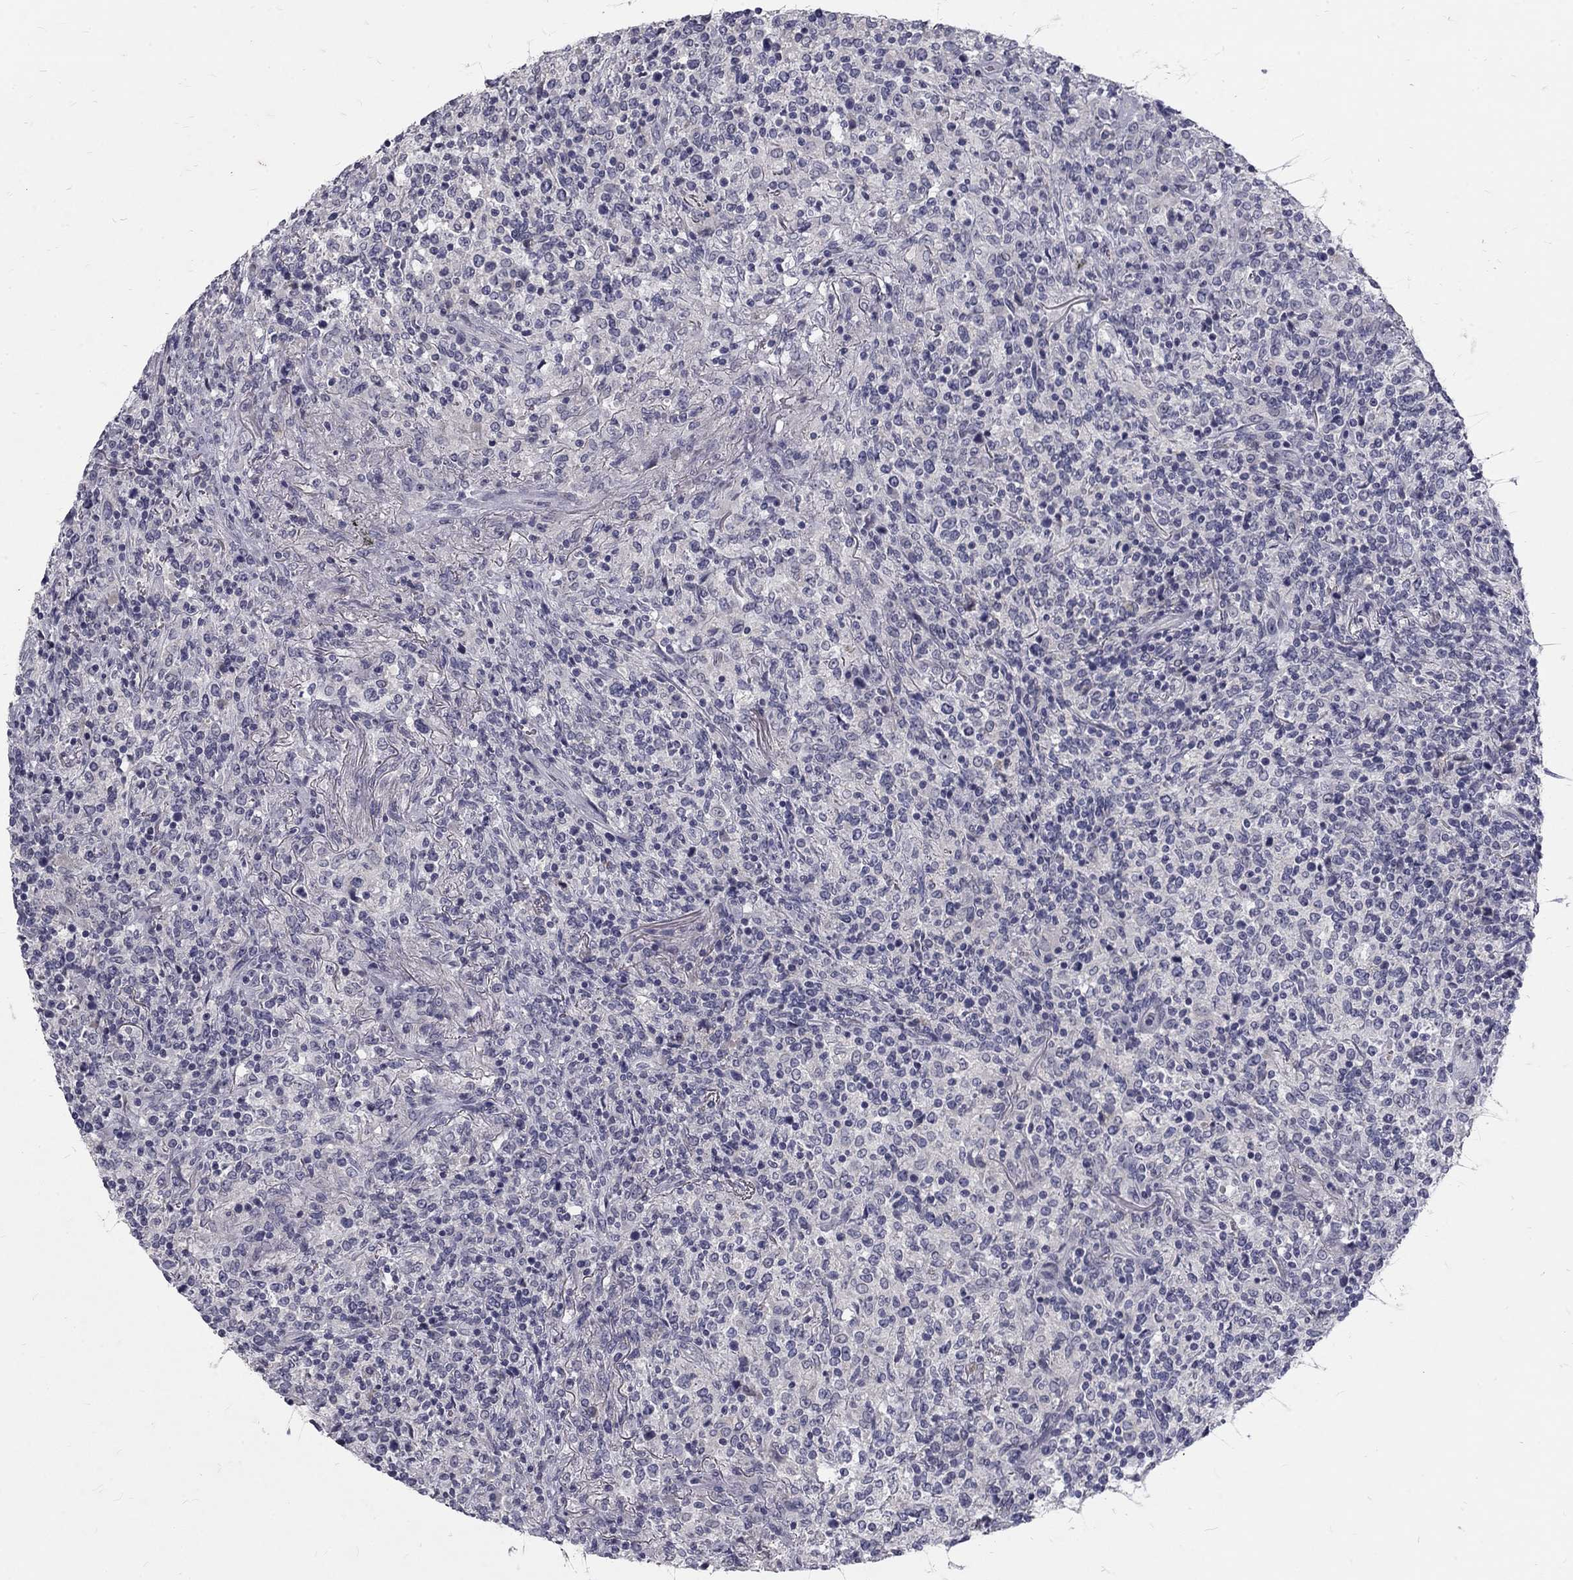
{"staining": {"intensity": "negative", "quantity": "none", "location": "none"}, "tissue": "lymphoma", "cell_type": "Tumor cells", "image_type": "cancer", "snomed": [{"axis": "morphology", "description": "Malignant lymphoma, non-Hodgkin's type, High grade"}, {"axis": "topography", "description": "Lung"}], "caption": "Micrograph shows no significant protein expression in tumor cells of malignant lymphoma, non-Hodgkin's type (high-grade).", "gene": "NOS1", "patient": {"sex": "male", "age": 79}}